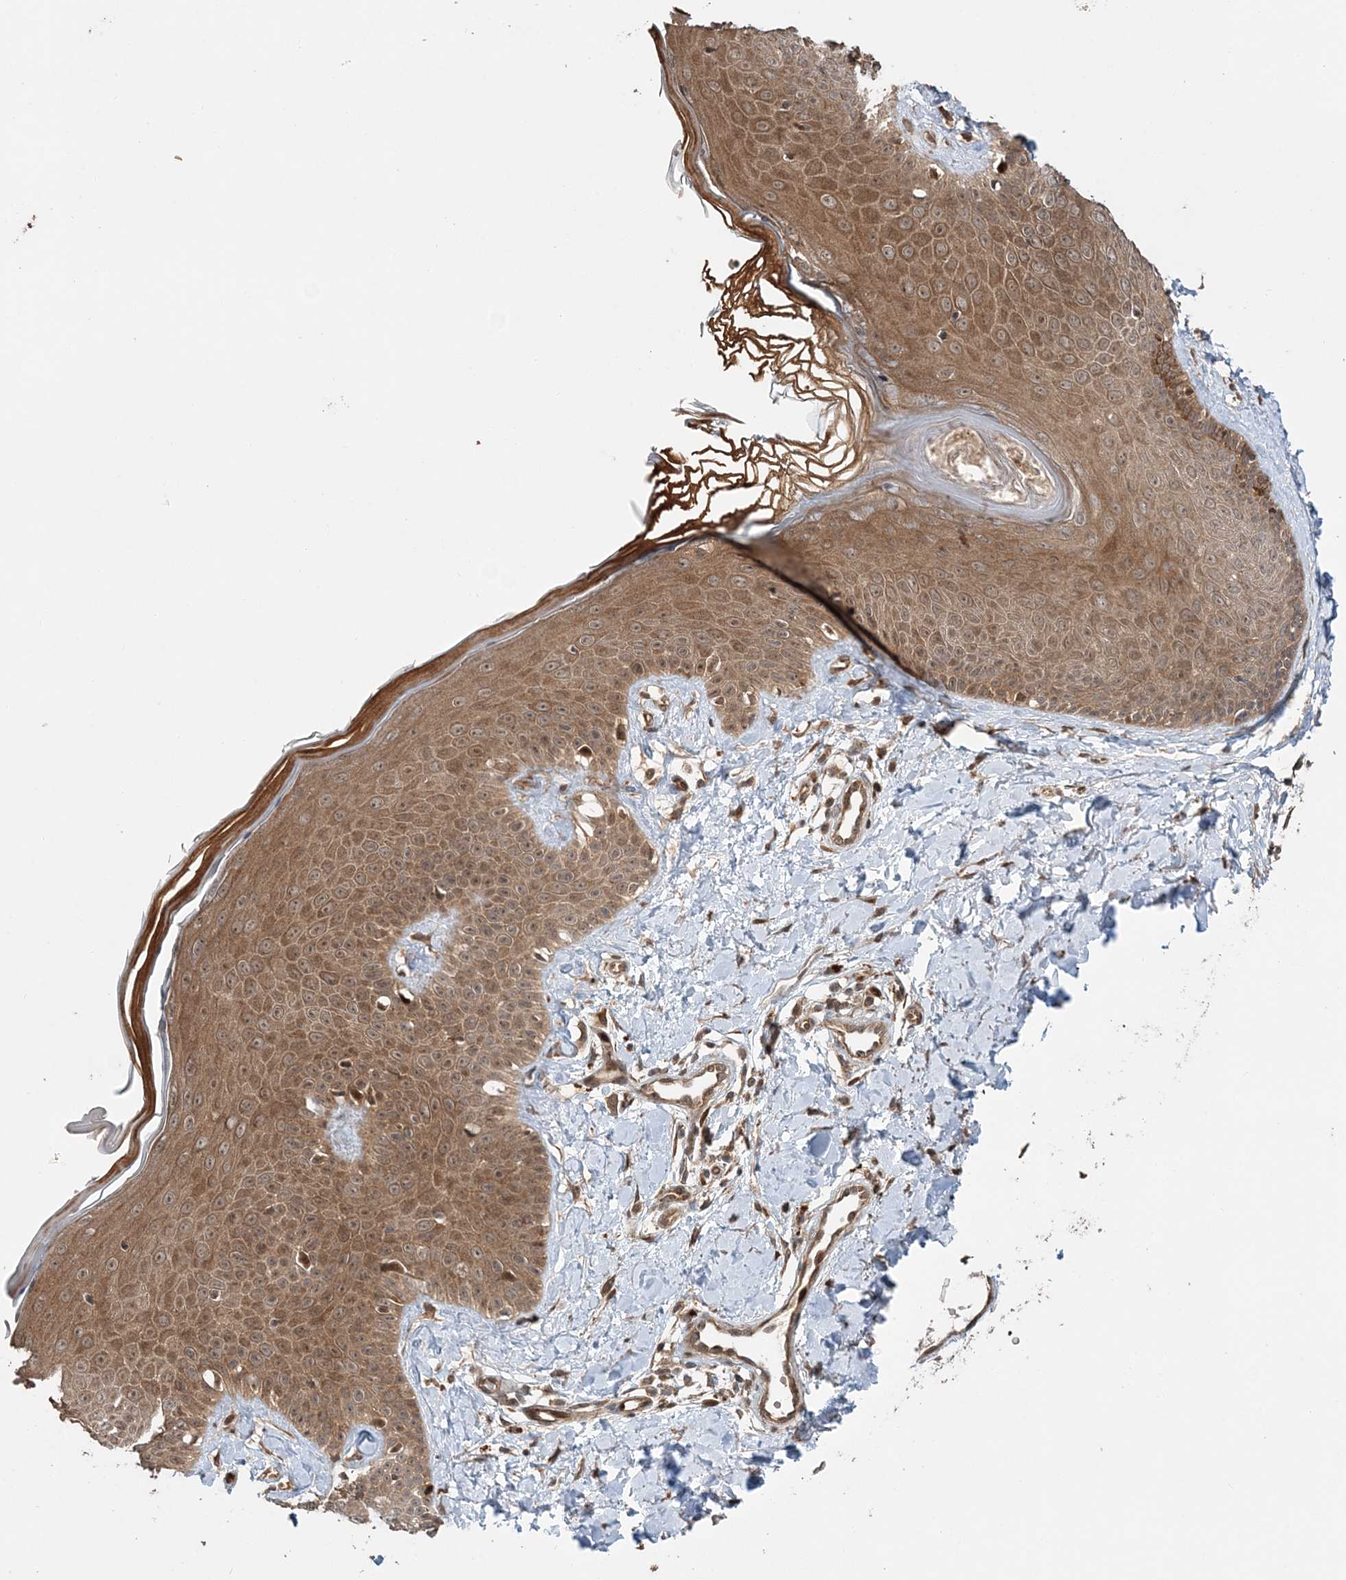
{"staining": {"intensity": "moderate", "quantity": ">75%", "location": "cytoplasmic/membranous,nuclear"}, "tissue": "skin", "cell_type": "Fibroblasts", "image_type": "normal", "snomed": [{"axis": "morphology", "description": "Normal tissue, NOS"}, {"axis": "topography", "description": "Skin"}], "caption": "This photomicrograph displays immunohistochemistry (IHC) staining of normal skin, with medium moderate cytoplasmic/membranous,nuclear expression in approximately >75% of fibroblasts.", "gene": "UBTD2", "patient": {"sex": "male", "age": 52}}